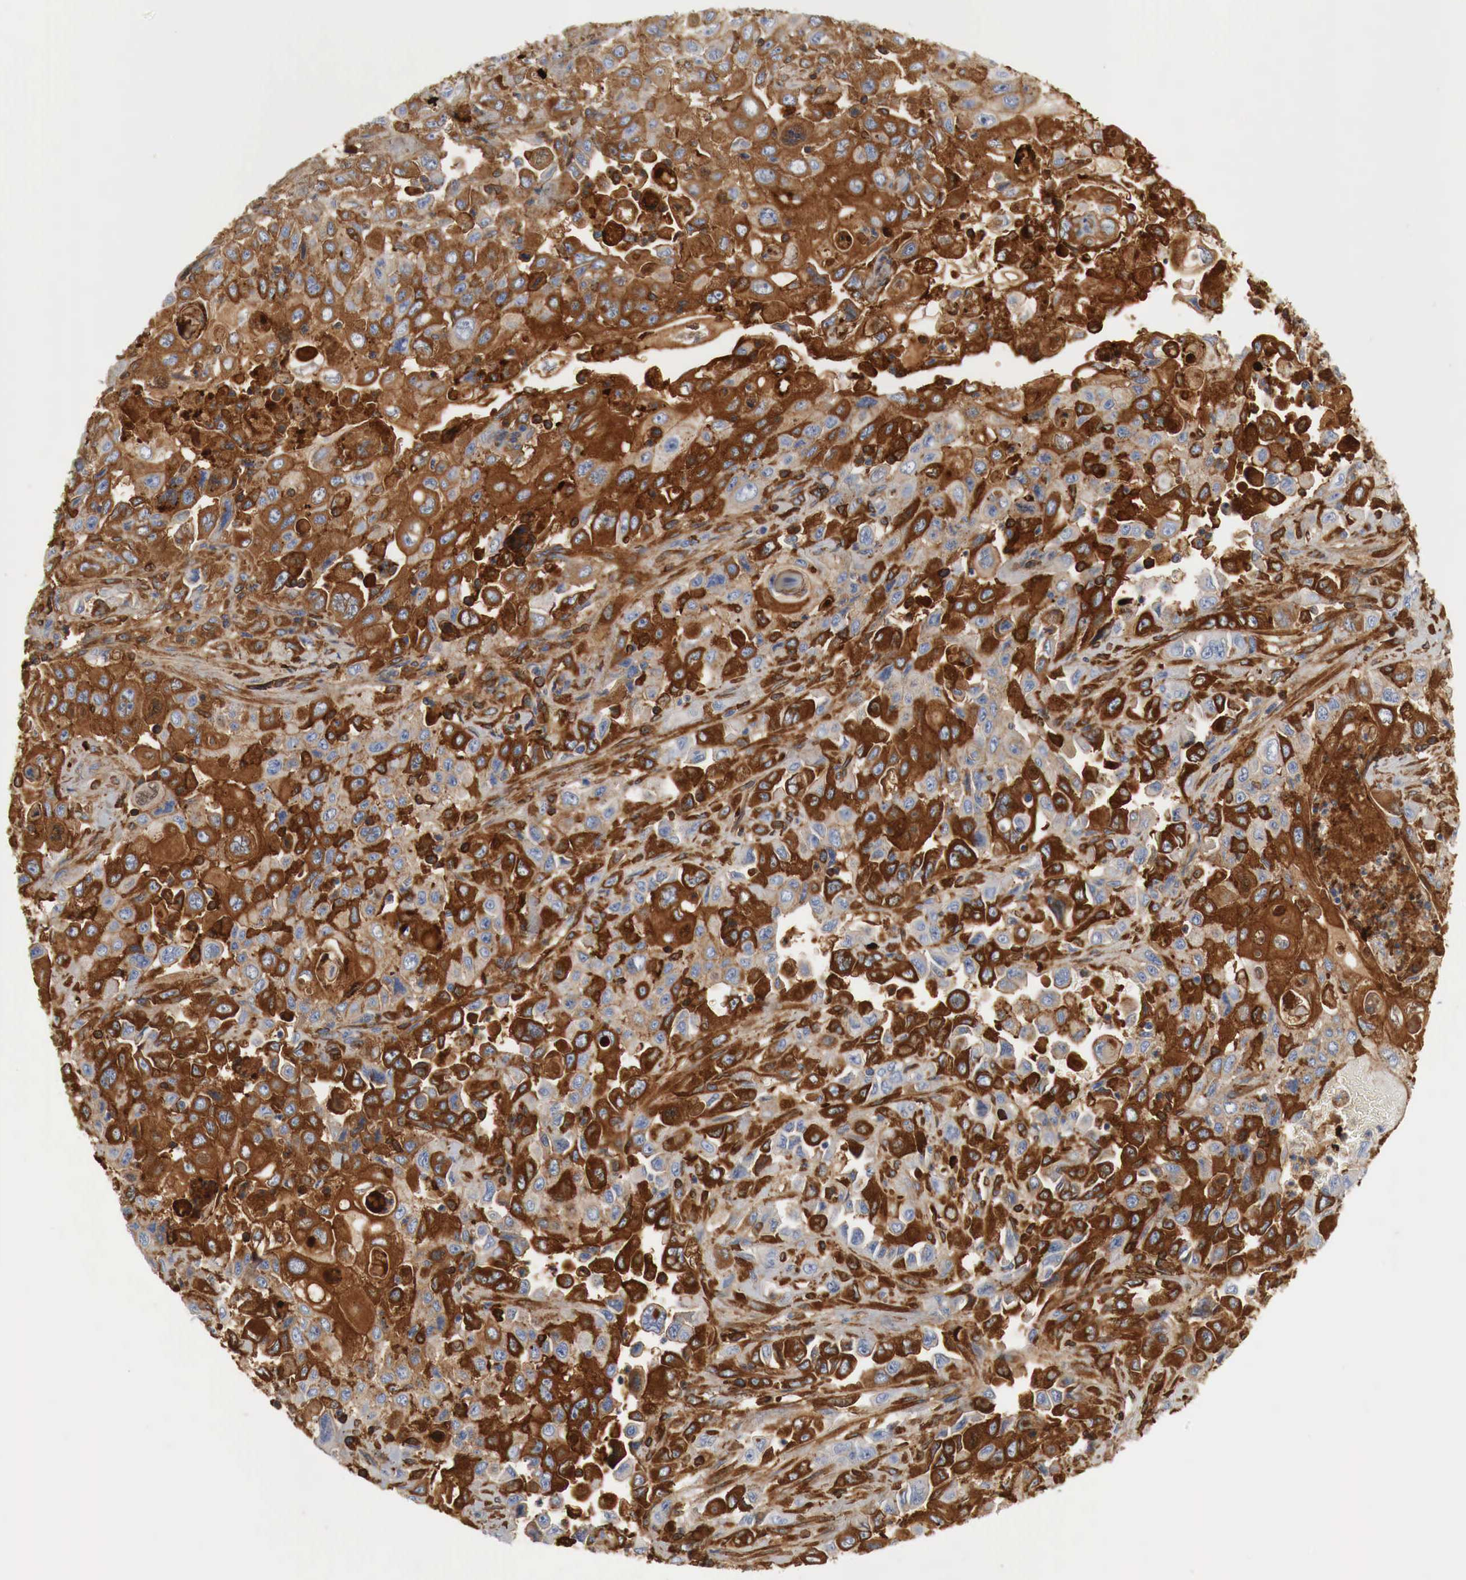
{"staining": {"intensity": "strong", "quantity": ">75%", "location": "cytoplasmic/membranous"}, "tissue": "pancreatic cancer", "cell_type": "Tumor cells", "image_type": "cancer", "snomed": [{"axis": "morphology", "description": "Adenocarcinoma, NOS"}, {"axis": "topography", "description": "Pancreas"}], "caption": "An IHC micrograph of tumor tissue is shown. Protein staining in brown labels strong cytoplasmic/membranous positivity in adenocarcinoma (pancreatic) within tumor cells. The staining is performed using DAB (3,3'-diaminobenzidine) brown chromogen to label protein expression. The nuclei are counter-stained blue using hematoxylin.", "gene": "IGLC3", "patient": {"sex": "male", "age": 70}}